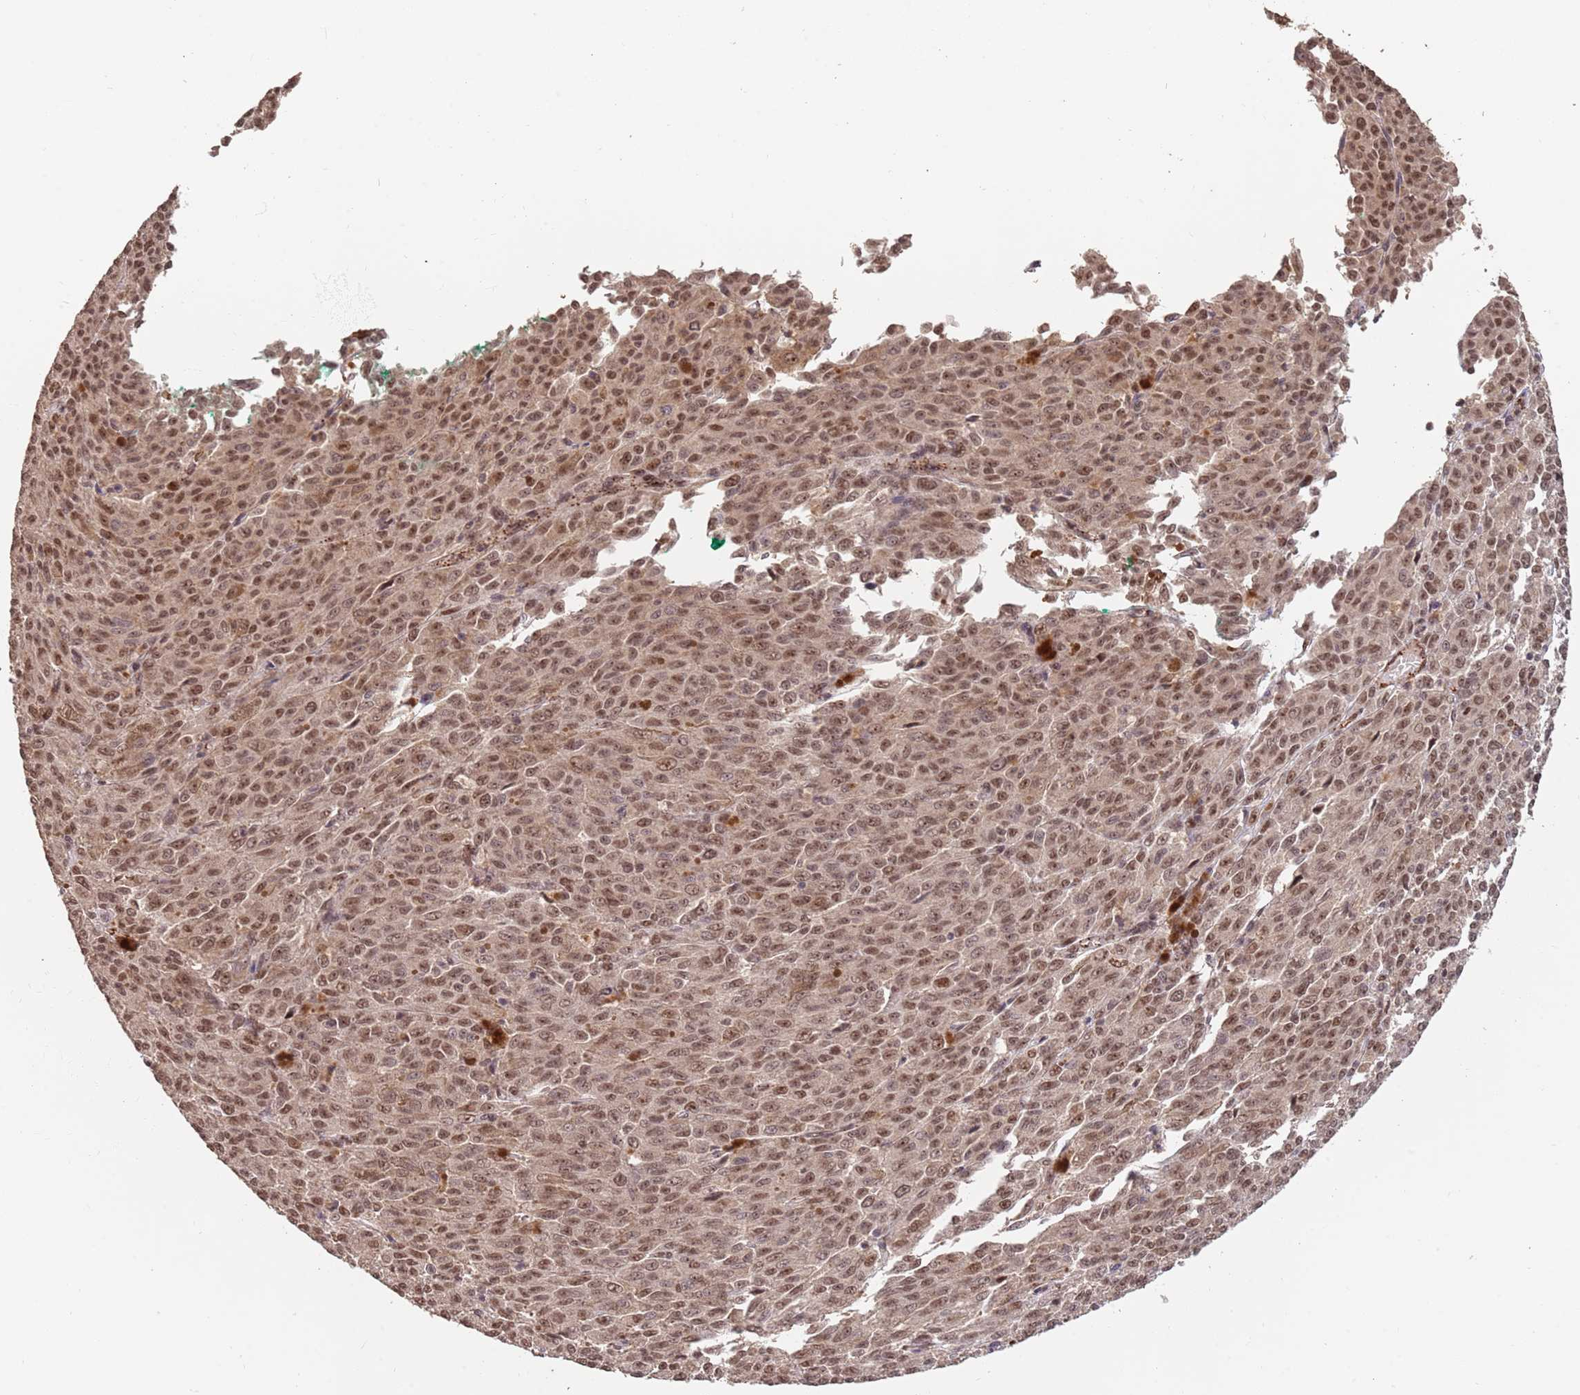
{"staining": {"intensity": "moderate", "quantity": ">75%", "location": "nuclear"}, "tissue": "melanoma", "cell_type": "Tumor cells", "image_type": "cancer", "snomed": [{"axis": "morphology", "description": "Malignant melanoma, NOS"}, {"axis": "topography", "description": "Skin"}], "caption": "An image of human melanoma stained for a protein reveals moderate nuclear brown staining in tumor cells.", "gene": "RFXANK", "patient": {"sex": "female", "age": 52}}